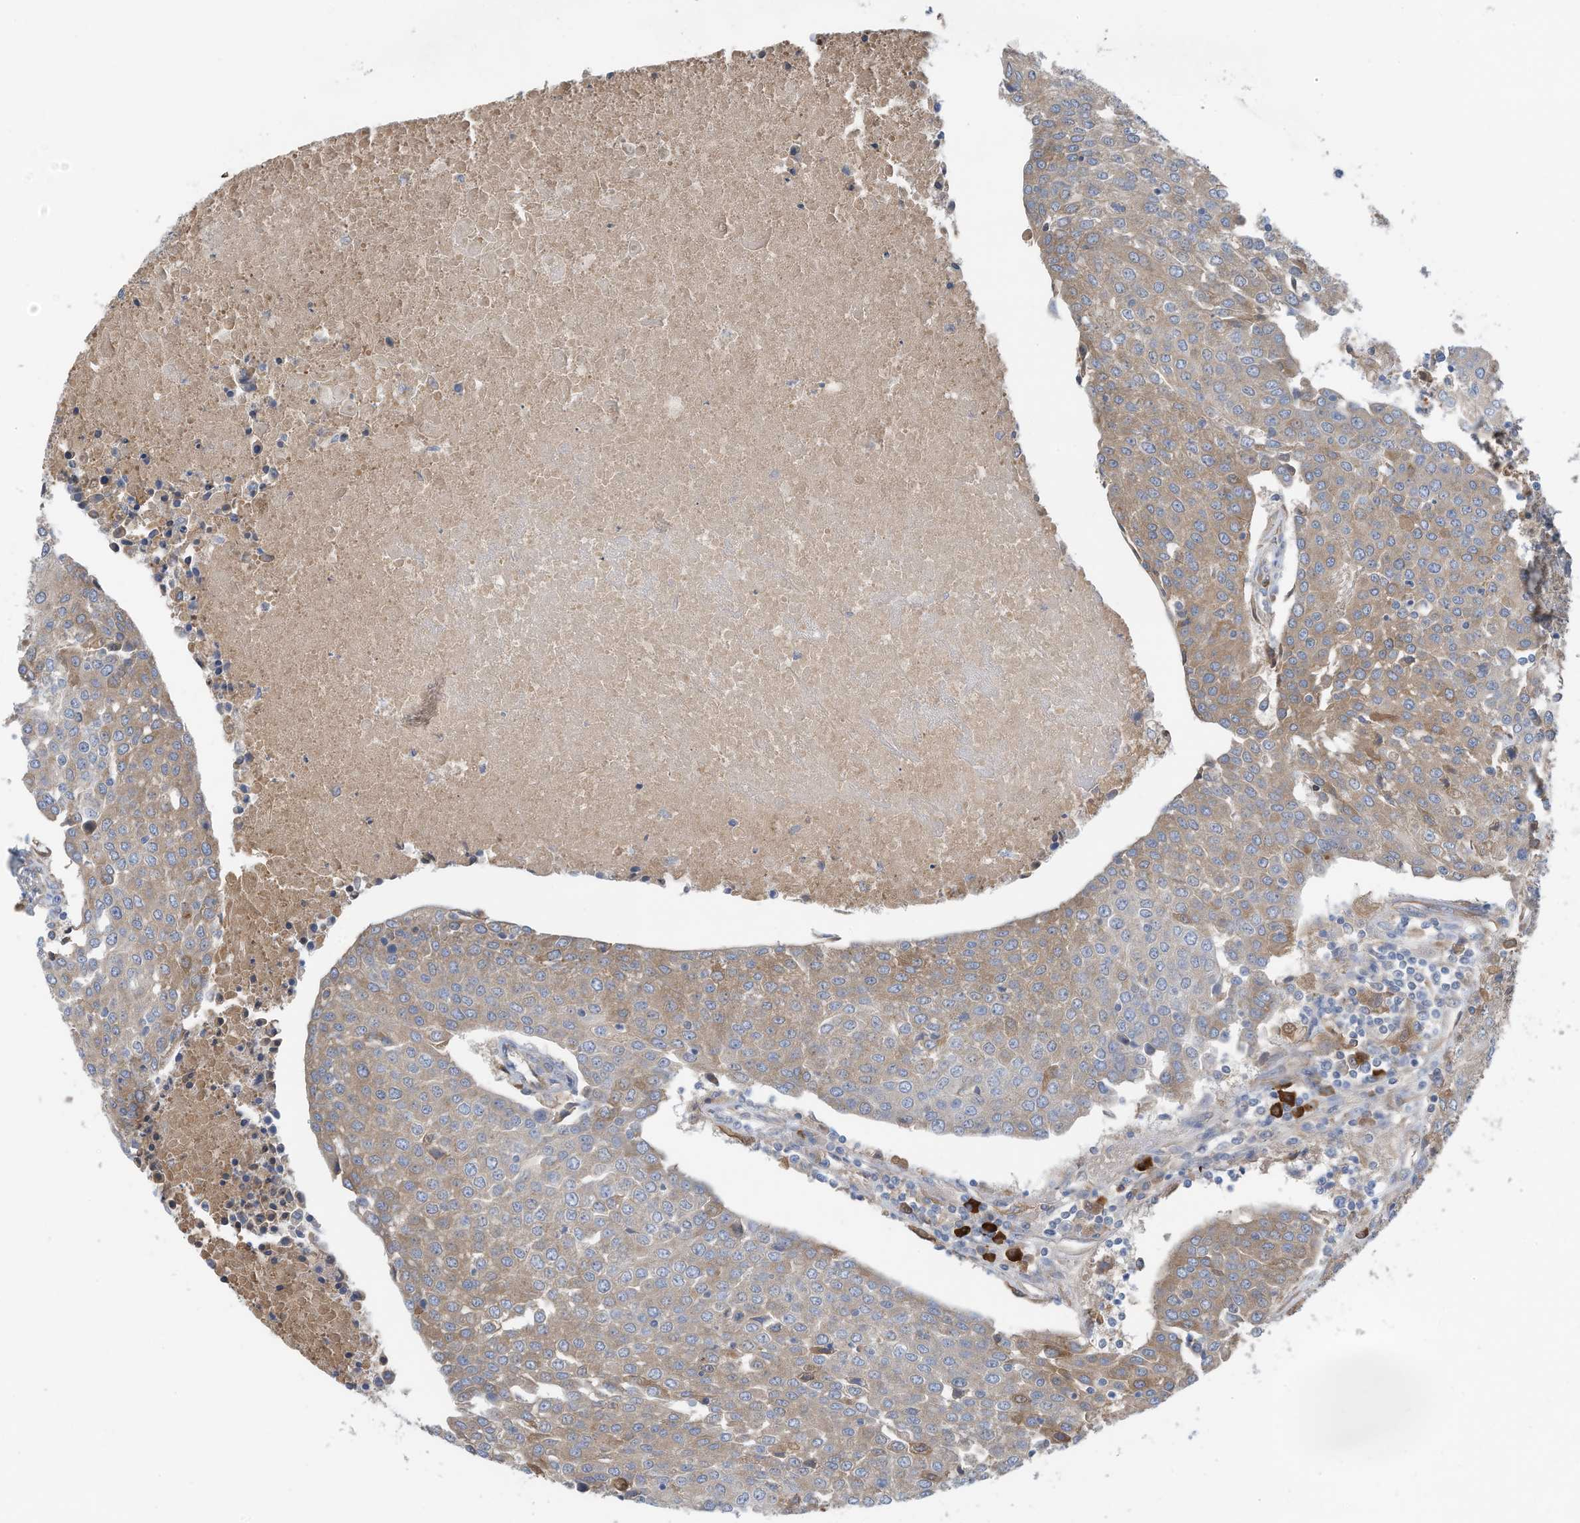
{"staining": {"intensity": "moderate", "quantity": "25%-75%", "location": "cytoplasmic/membranous"}, "tissue": "urothelial cancer", "cell_type": "Tumor cells", "image_type": "cancer", "snomed": [{"axis": "morphology", "description": "Urothelial carcinoma, High grade"}, {"axis": "topography", "description": "Urinary bladder"}], "caption": "High-grade urothelial carcinoma stained with a protein marker demonstrates moderate staining in tumor cells.", "gene": "SLC5A11", "patient": {"sex": "female", "age": 85}}